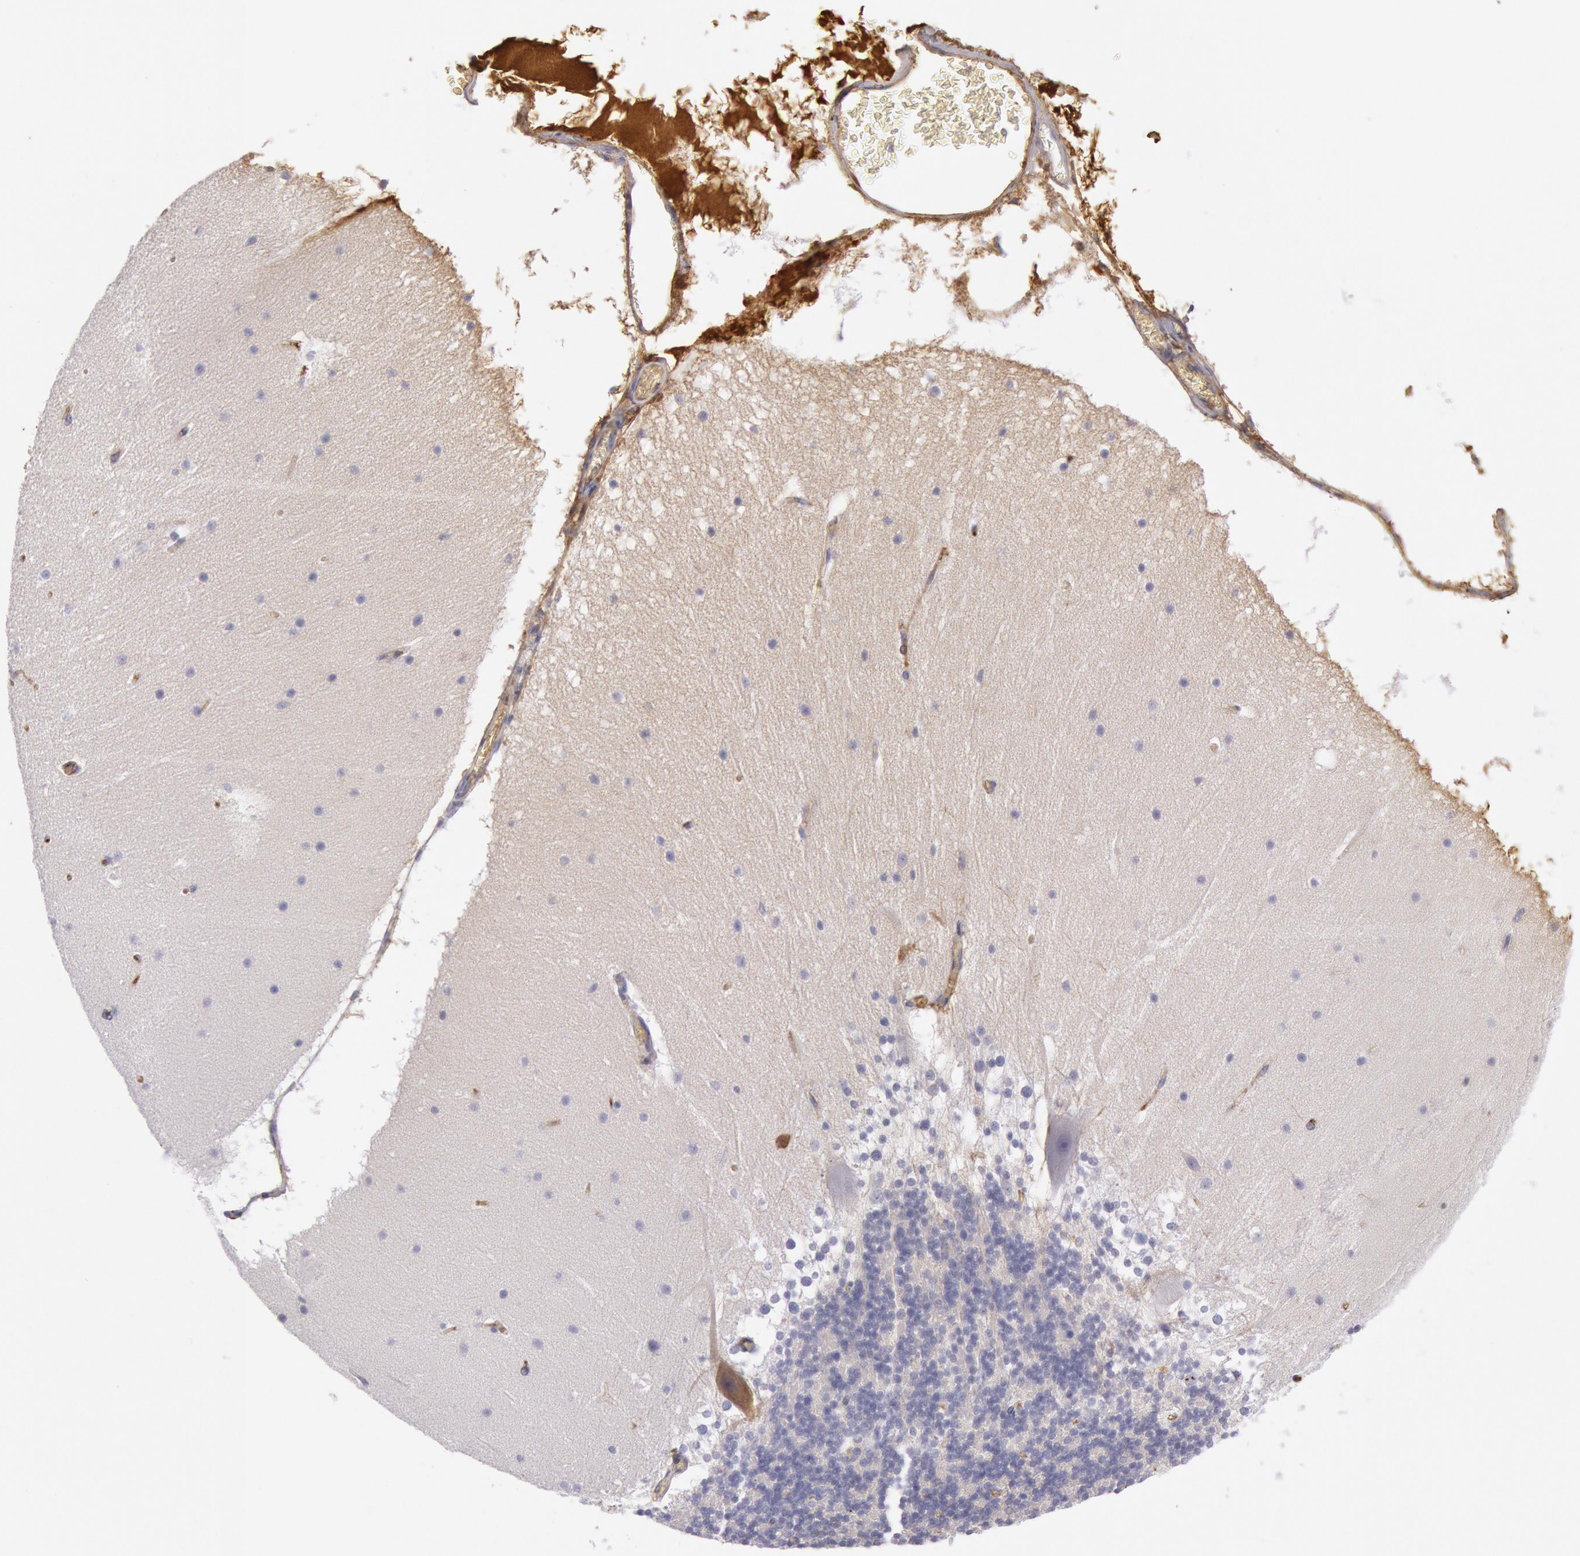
{"staining": {"intensity": "negative", "quantity": "none", "location": "none"}, "tissue": "cerebellum", "cell_type": "Cells in granular layer", "image_type": "normal", "snomed": [{"axis": "morphology", "description": "Normal tissue, NOS"}, {"axis": "topography", "description": "Cerebellum"}], "caption": "This image is of normal cerebellum stained with immunohistochemistry (IHC) to label a protein in brown with the nuclei are counter-stained blue. There is no expression in cells in granular layer. (DAB immunohistochemistry with hematoxylin counter stain).", "gene": "IGHA1", "patient": {"sex": "female", "age": 19}}